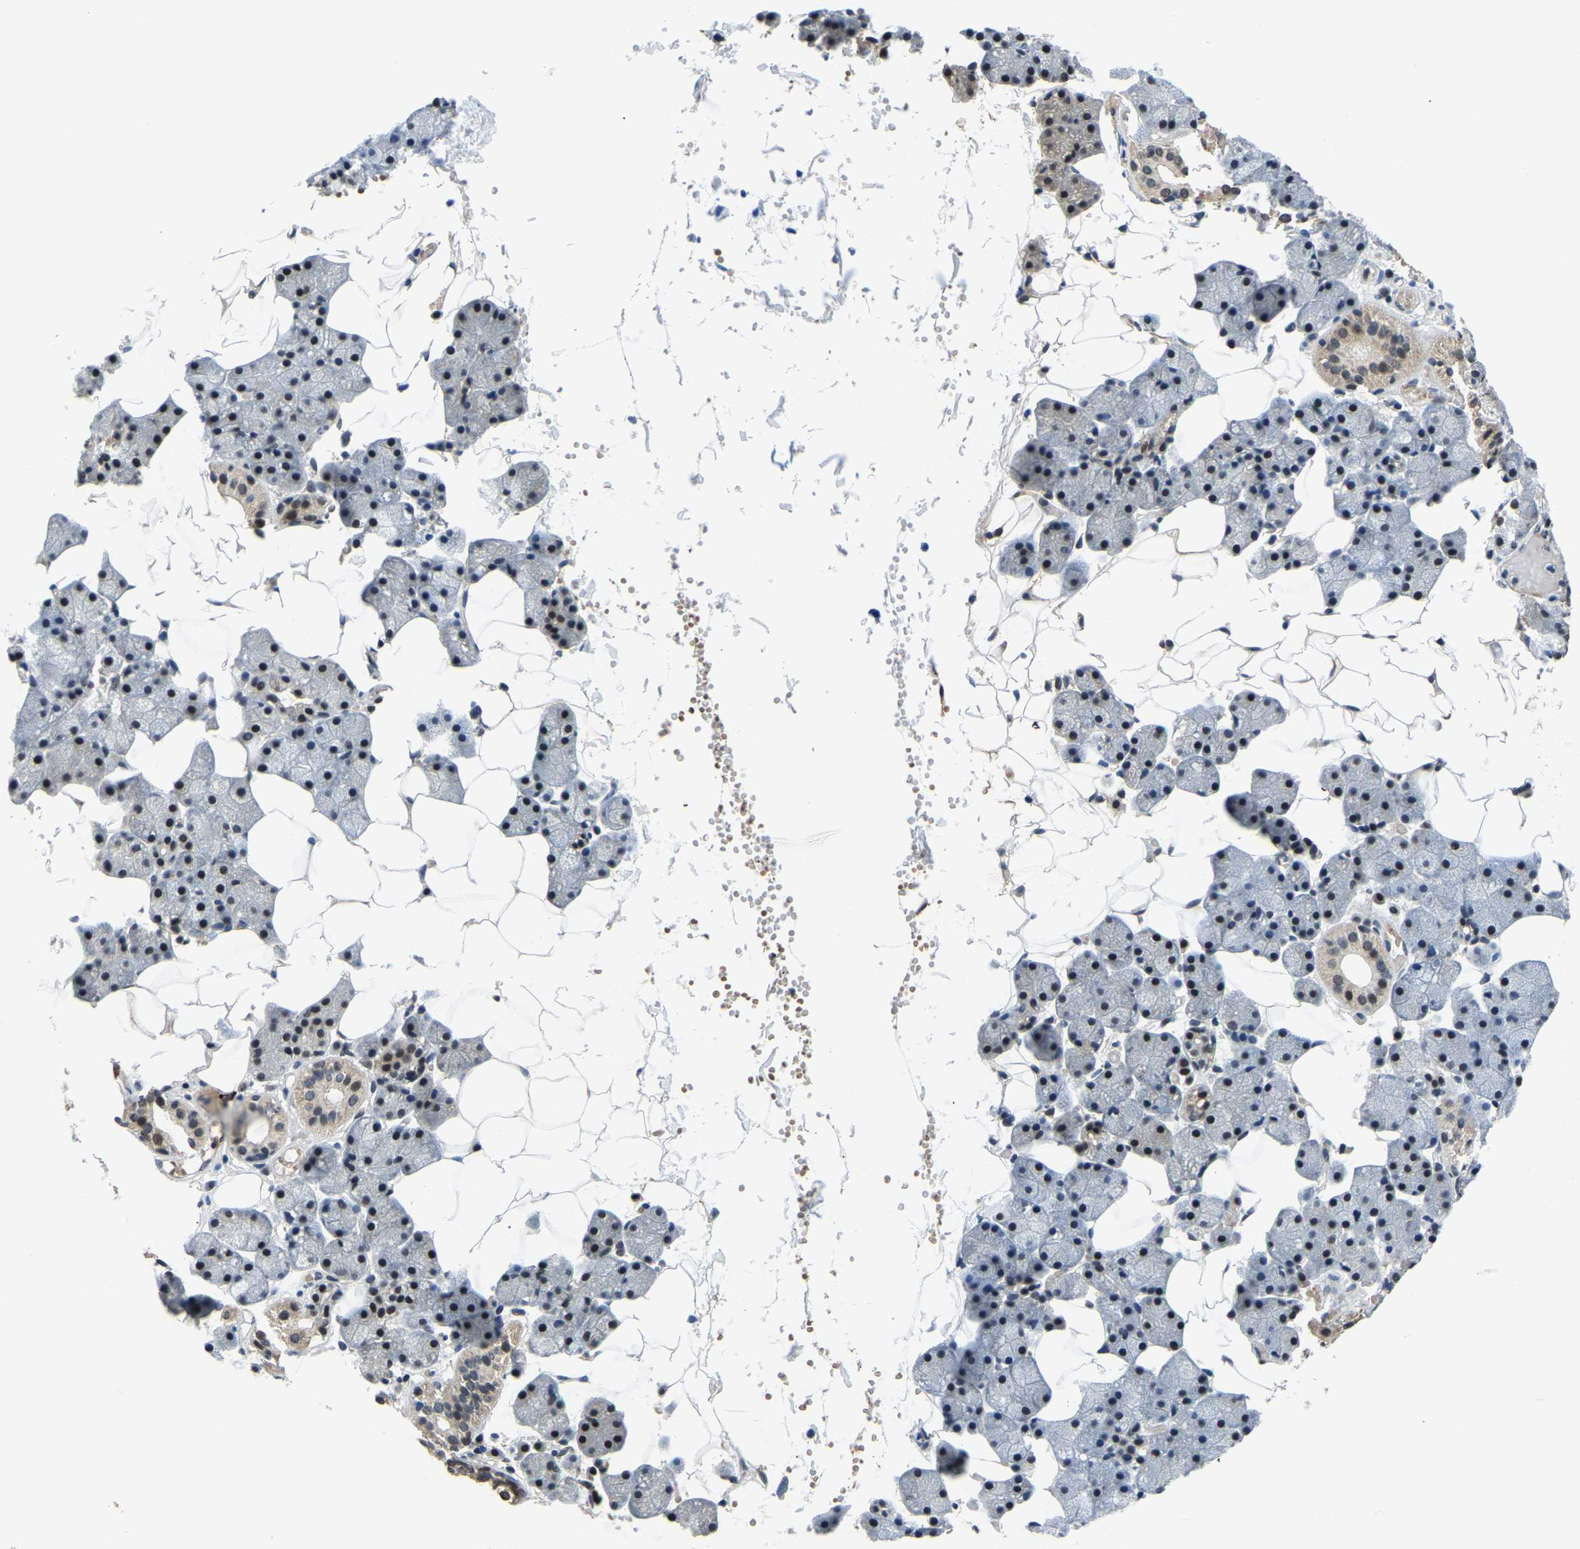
{"staining": {"intensity": "moderate", "quantity": "25%-75%", "location": "cytoplasmic/membranous,nuclear"}, "tissue": "salivary gland", "cell_type": "Glandular cells", "image_type": "normal", "snomed": [{"axis": "morphology", "description": "Normal tissue, NOS"}, {"axis": "topography", "description": "Salivary gland"}], "caption": "This is a histology image of IHC staining of unremarkable salivary gland, which shows moderate positivity in the cytoplasmic/membranous,nuclear of glandular cells.", "gene": "DFFA", "patient": {"sex": "female", "age": 33}}